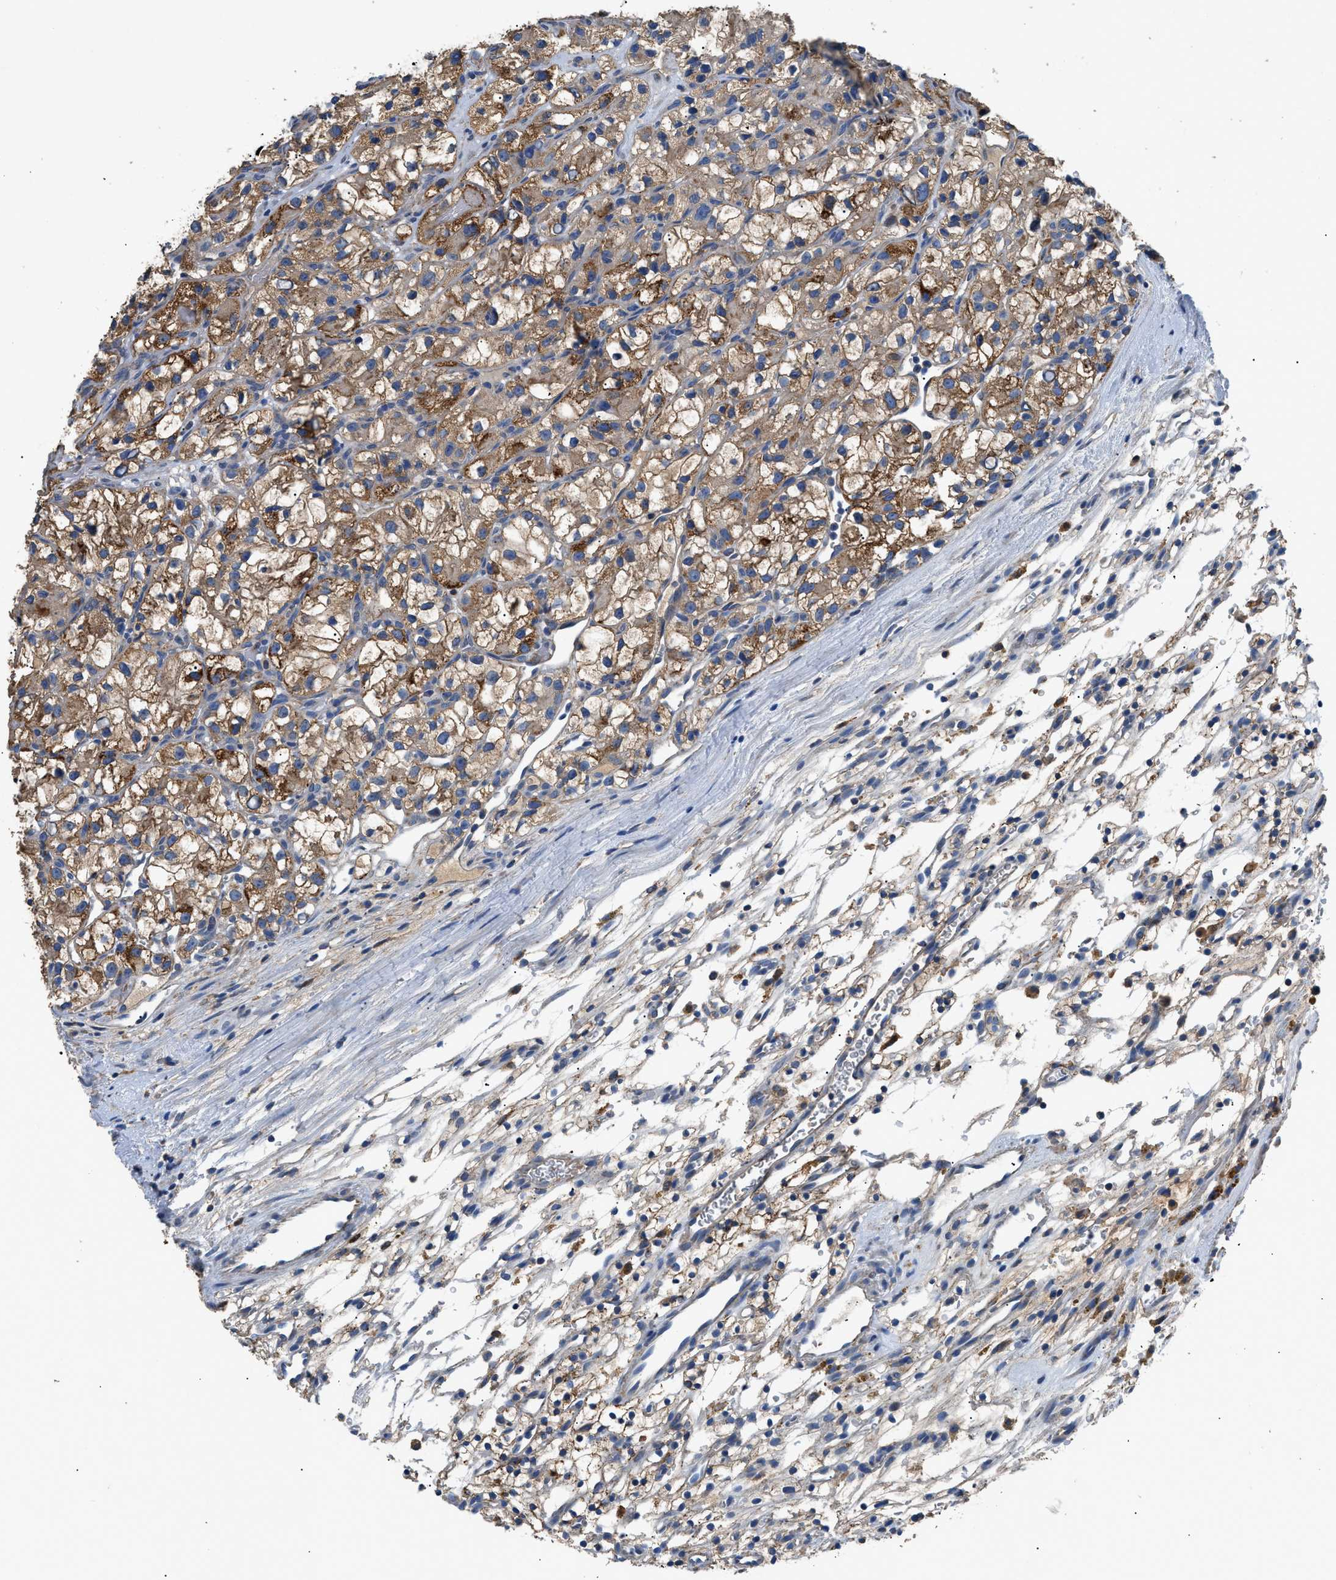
{"staining": {"intensity": "moderate", "quantity": ">75%", "location": "cytoplasmic/membranous"}, "tissue": "renal cancer", "cell_type": "Tumor cells", "image_type": "cancer", "snomed": [{"axis": "morphology", "description": "Adenocarcinoma, NOS"}, {"axis": "topography", "description": "Kidney"}], "caption": "Immunohistochemical staining of human adenocarcinoma (renal) reveals medium levels of moderate cytoplasmic/membranous protein expression in approximately >75% of tumor cells.", "gene": "CDK15", "patient": {"sex": "female", "age": 57}}